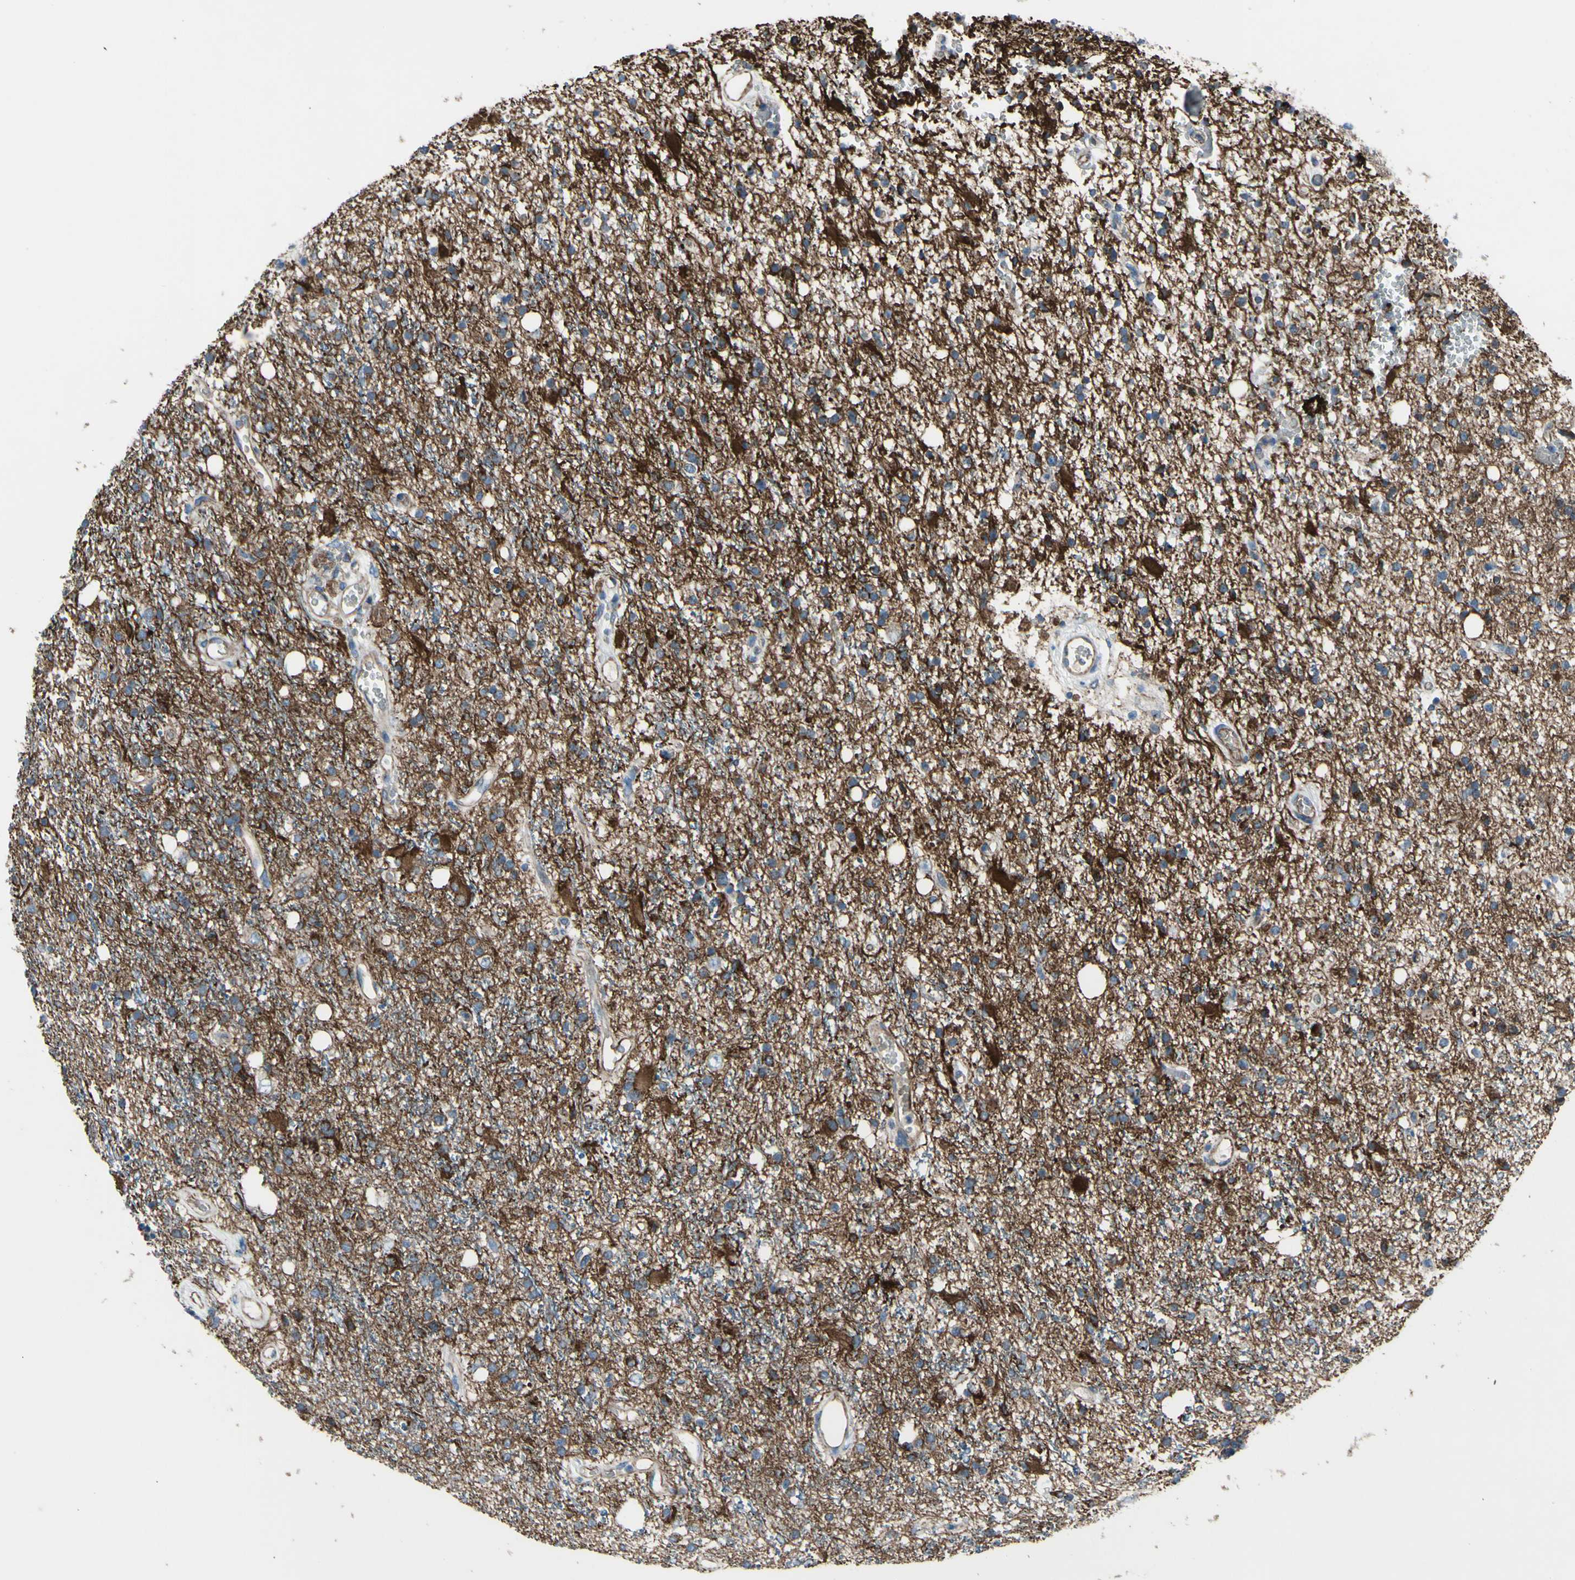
{"staining": {"intensity": "moderate", "quantity": "25%-75%", "location": "cytoplasmic/membranous"}, "tissue": "glioma", "cell_type": "Tumor cells", "image_type": "cancer", "snomed": [{"axis": "morphology", "description": "Glioma, malignant, High grade"}, {"axis": "topography", "description": "Brain"}], "caption": "Moderate cytoplasmic/membranous protein expression is identified in approximately 25%-75% of tumor cells in glioma.", "gene": "EMC7", "patient": {"sex": "male", "age": 47}}